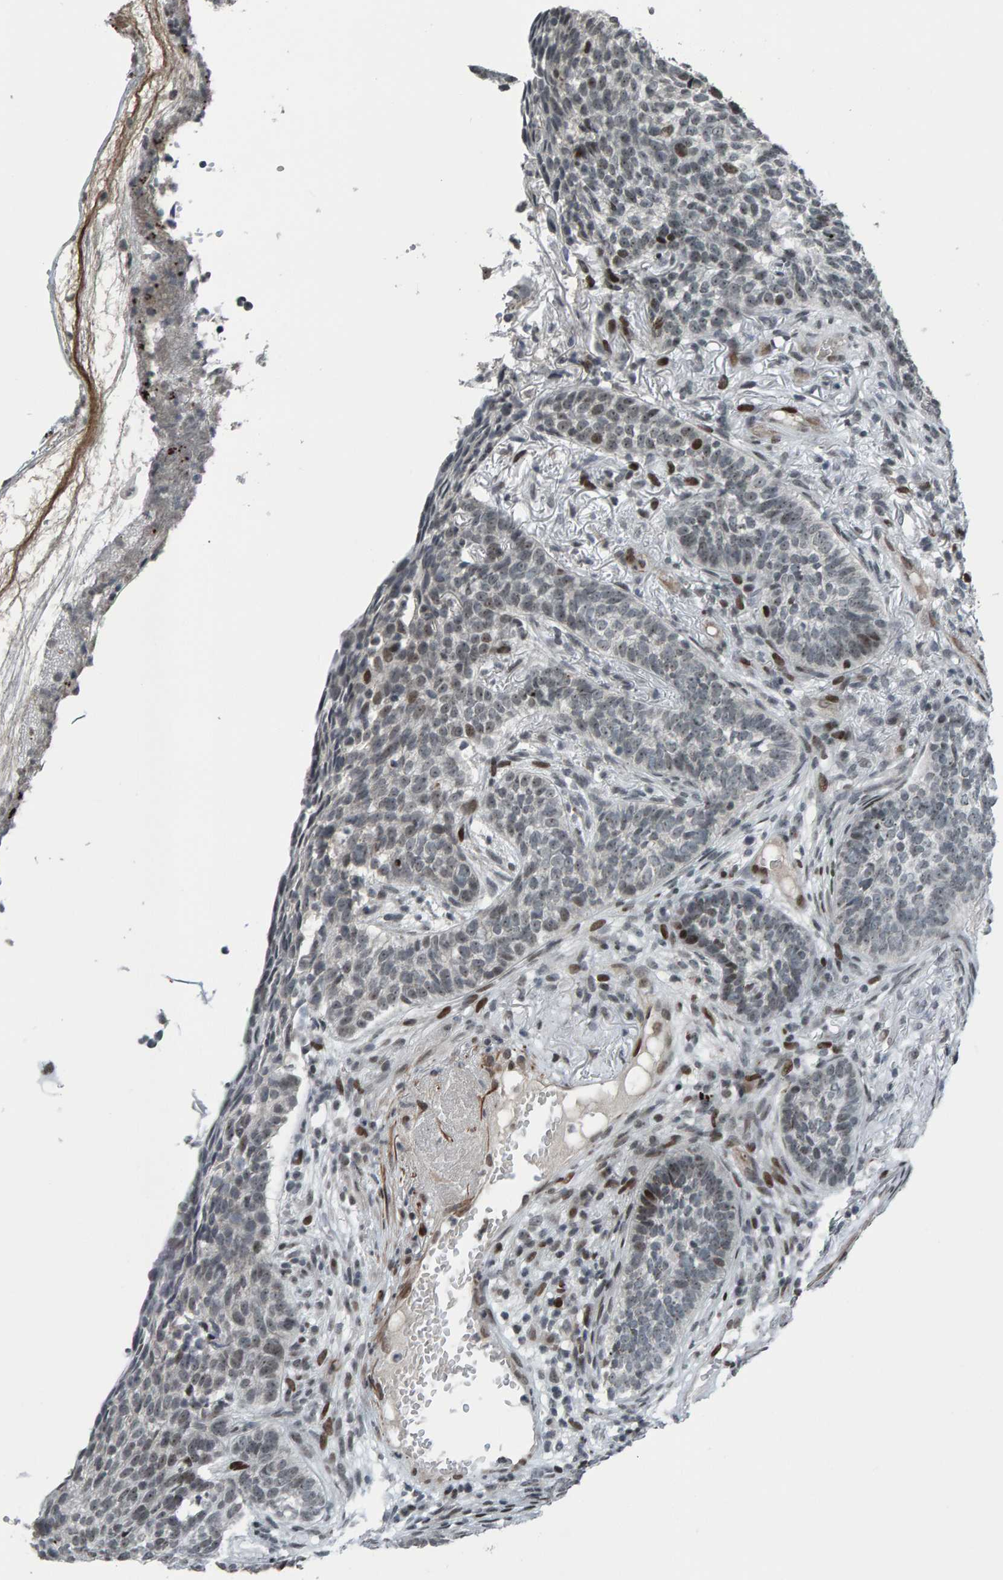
{"staining": {"intensity": "moderate", "quantity": "<25%", "location": "nuclear"}, "tissue": "skin cancer", "cell_type": "Tumor cells", "image_type": "cancer", "snomed": [{"axis": "morphology", "description": "Basal cell carcinoma"}, {"axis": "topography", "description": "Skin"}], "caption": "Basal cell carcinoma (skin) stained with immunohistochemistry demonstrates moderate nuclear positivity in about <25% of tumor cells.", "gene": "ZNF366", "patient": {"sex": "male", "age": 85}}